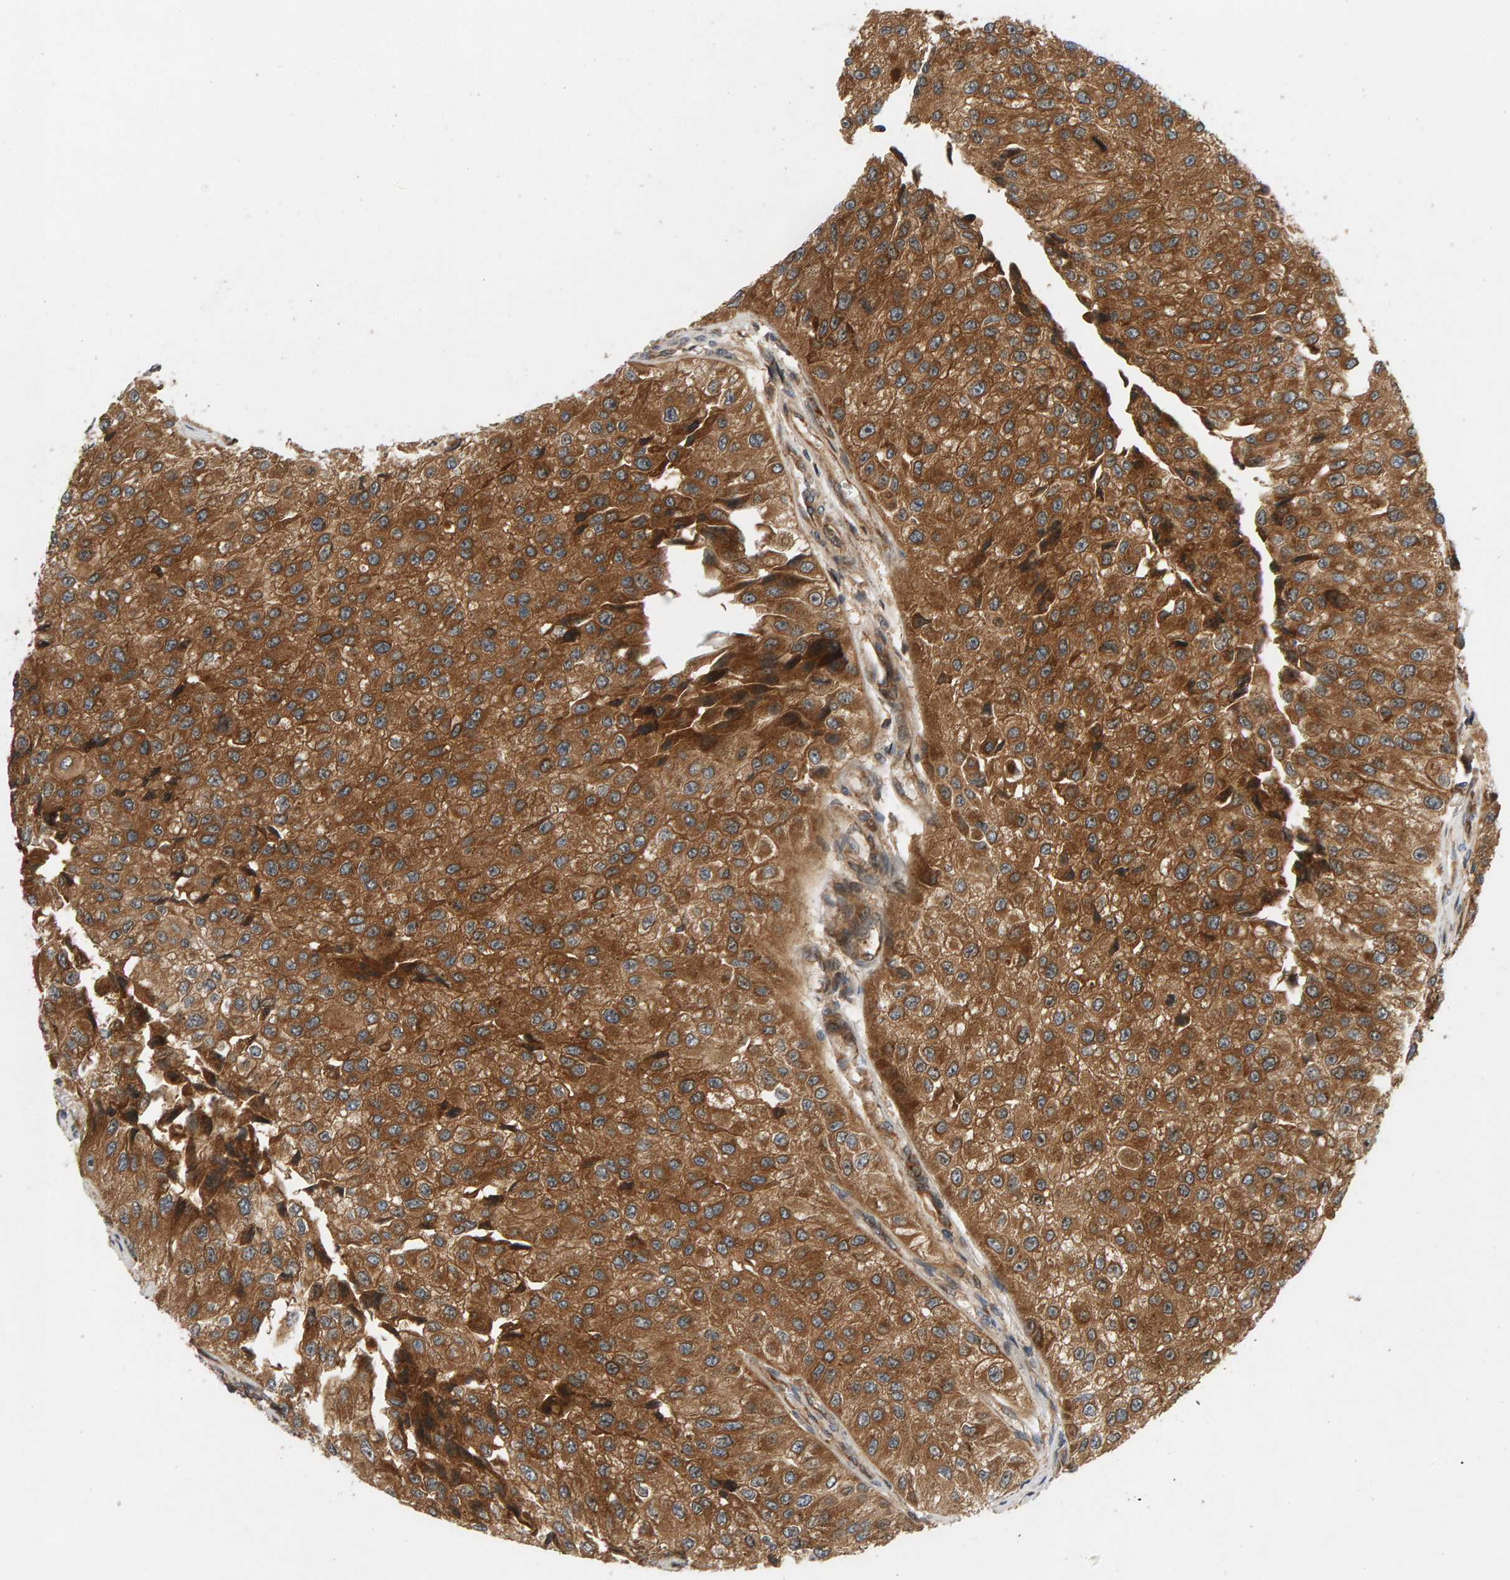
{"staining": {"intensity": "strong", "quantity": ">75%", "location": "cytoplasmic/membranous"}, "tissue": "urothelial cancer", "cell_type": "Tumor cells", "image_type": "cancer", "snomed": [{"axis": "morphology", "description": "Urothelial carcinoma, High grade"}, {"axis": "topography", "description": "Kidney"}, {"axis": "topography", "description": "Urinary bladder"}], "caption": "The micrograph displays a brown stain indicating the presence of a protein in the cytoplasmic/membranous of tumor cells in urothelial carcinoma (high-grade). (brown staining indicates protein expression, while blue staining denotes nuclei).", "gene": "BAHCC1", "patient": {"sex": "male", "age": 77}}